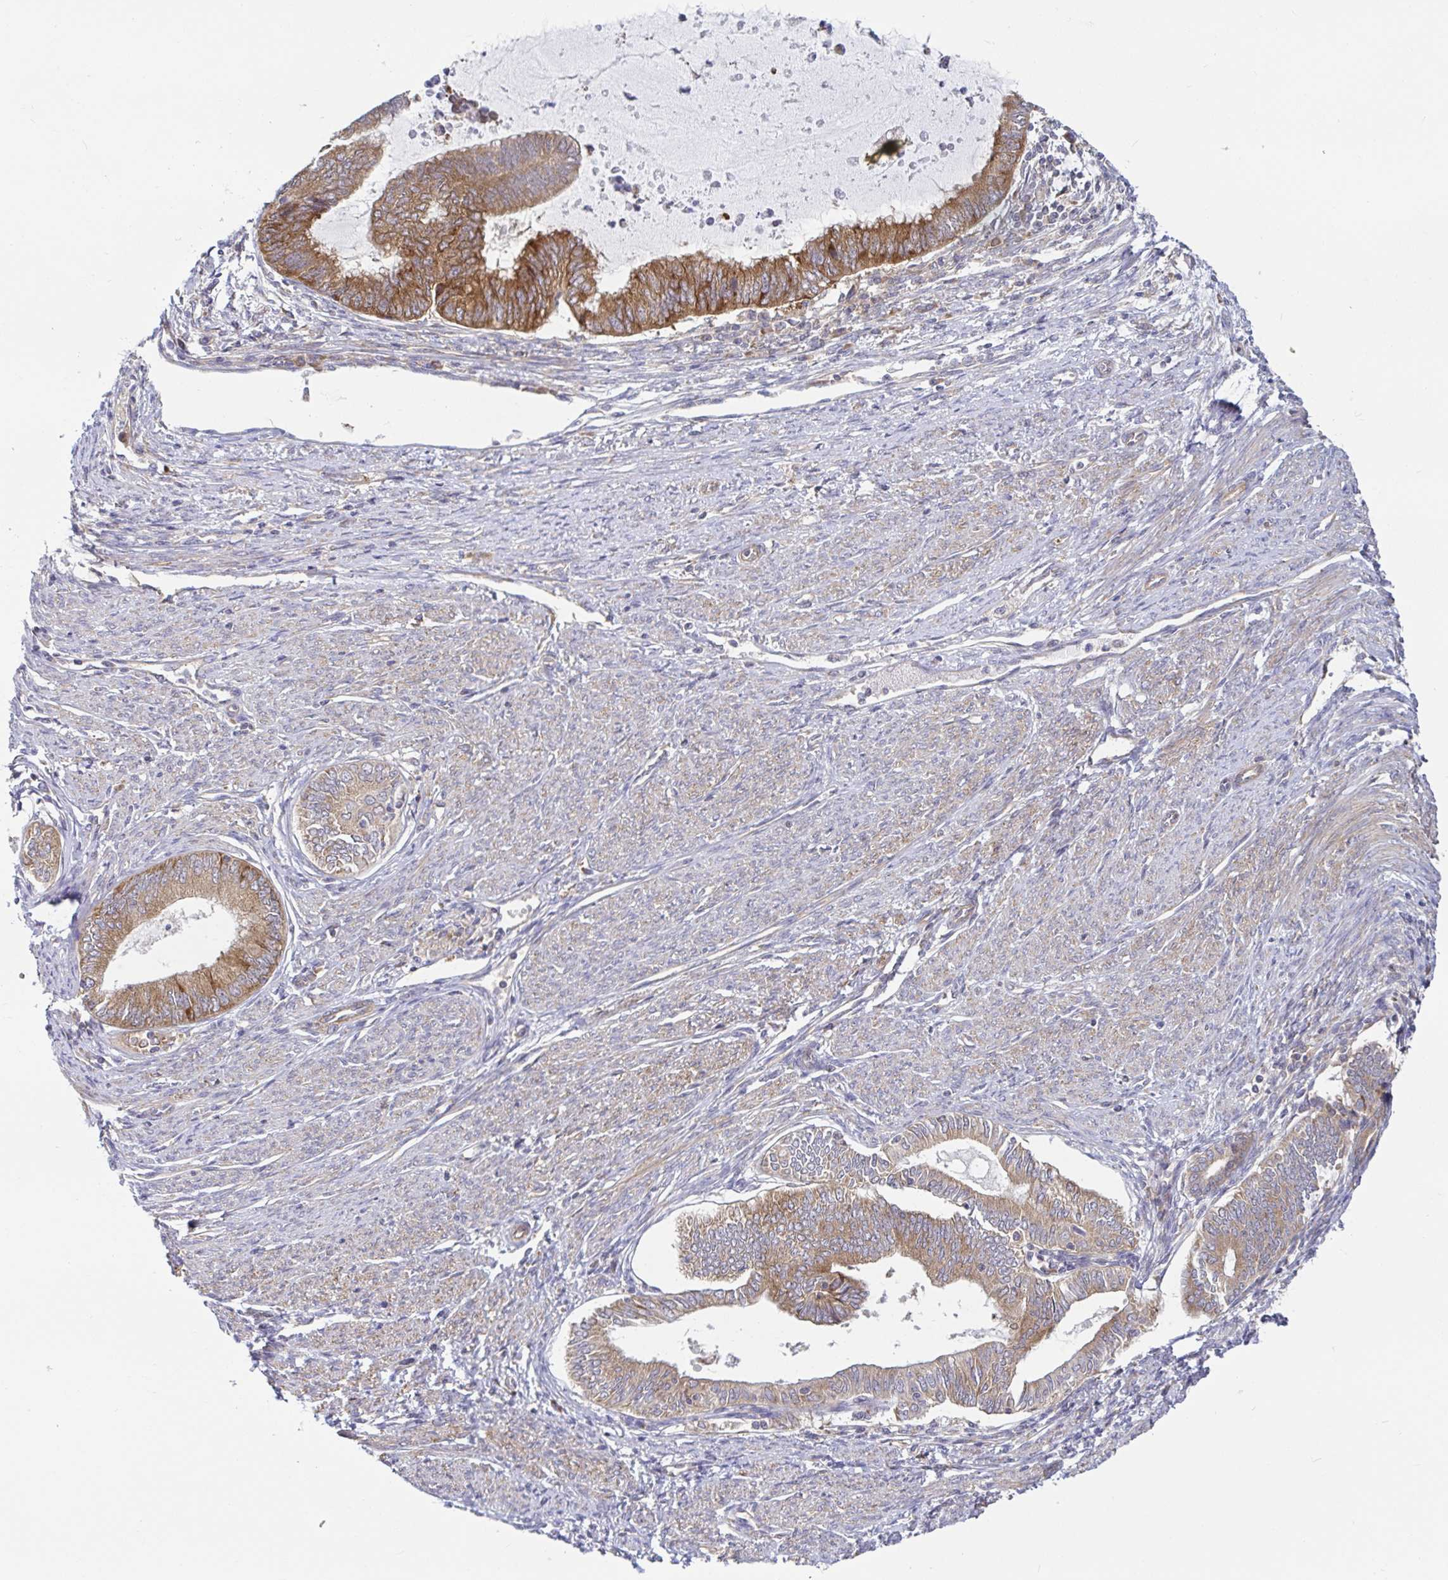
{"staining": {"intensity": "strong", "quantity": "25%-75%", "location": "cytoplasmic/membranous"}, "tissue": "endometrial cancer", "cell_type": "Tumor cells", "image_type": "cancer", "snomed": [{"axis": "morphology", "description": "Adenocarcinoma, NOS"}, {"axis": "topography", "description": "Endometrium"}], "caption": "The immunohistochemical stain shows strong cytoplasmic/membranous positivity in tumor cells of endometrial cancer tissue. (DAB = brown stain, brightfield microscopy at high magnification).", "gene": "LARP1", "patient": {"sex": "female", "age": 79}}